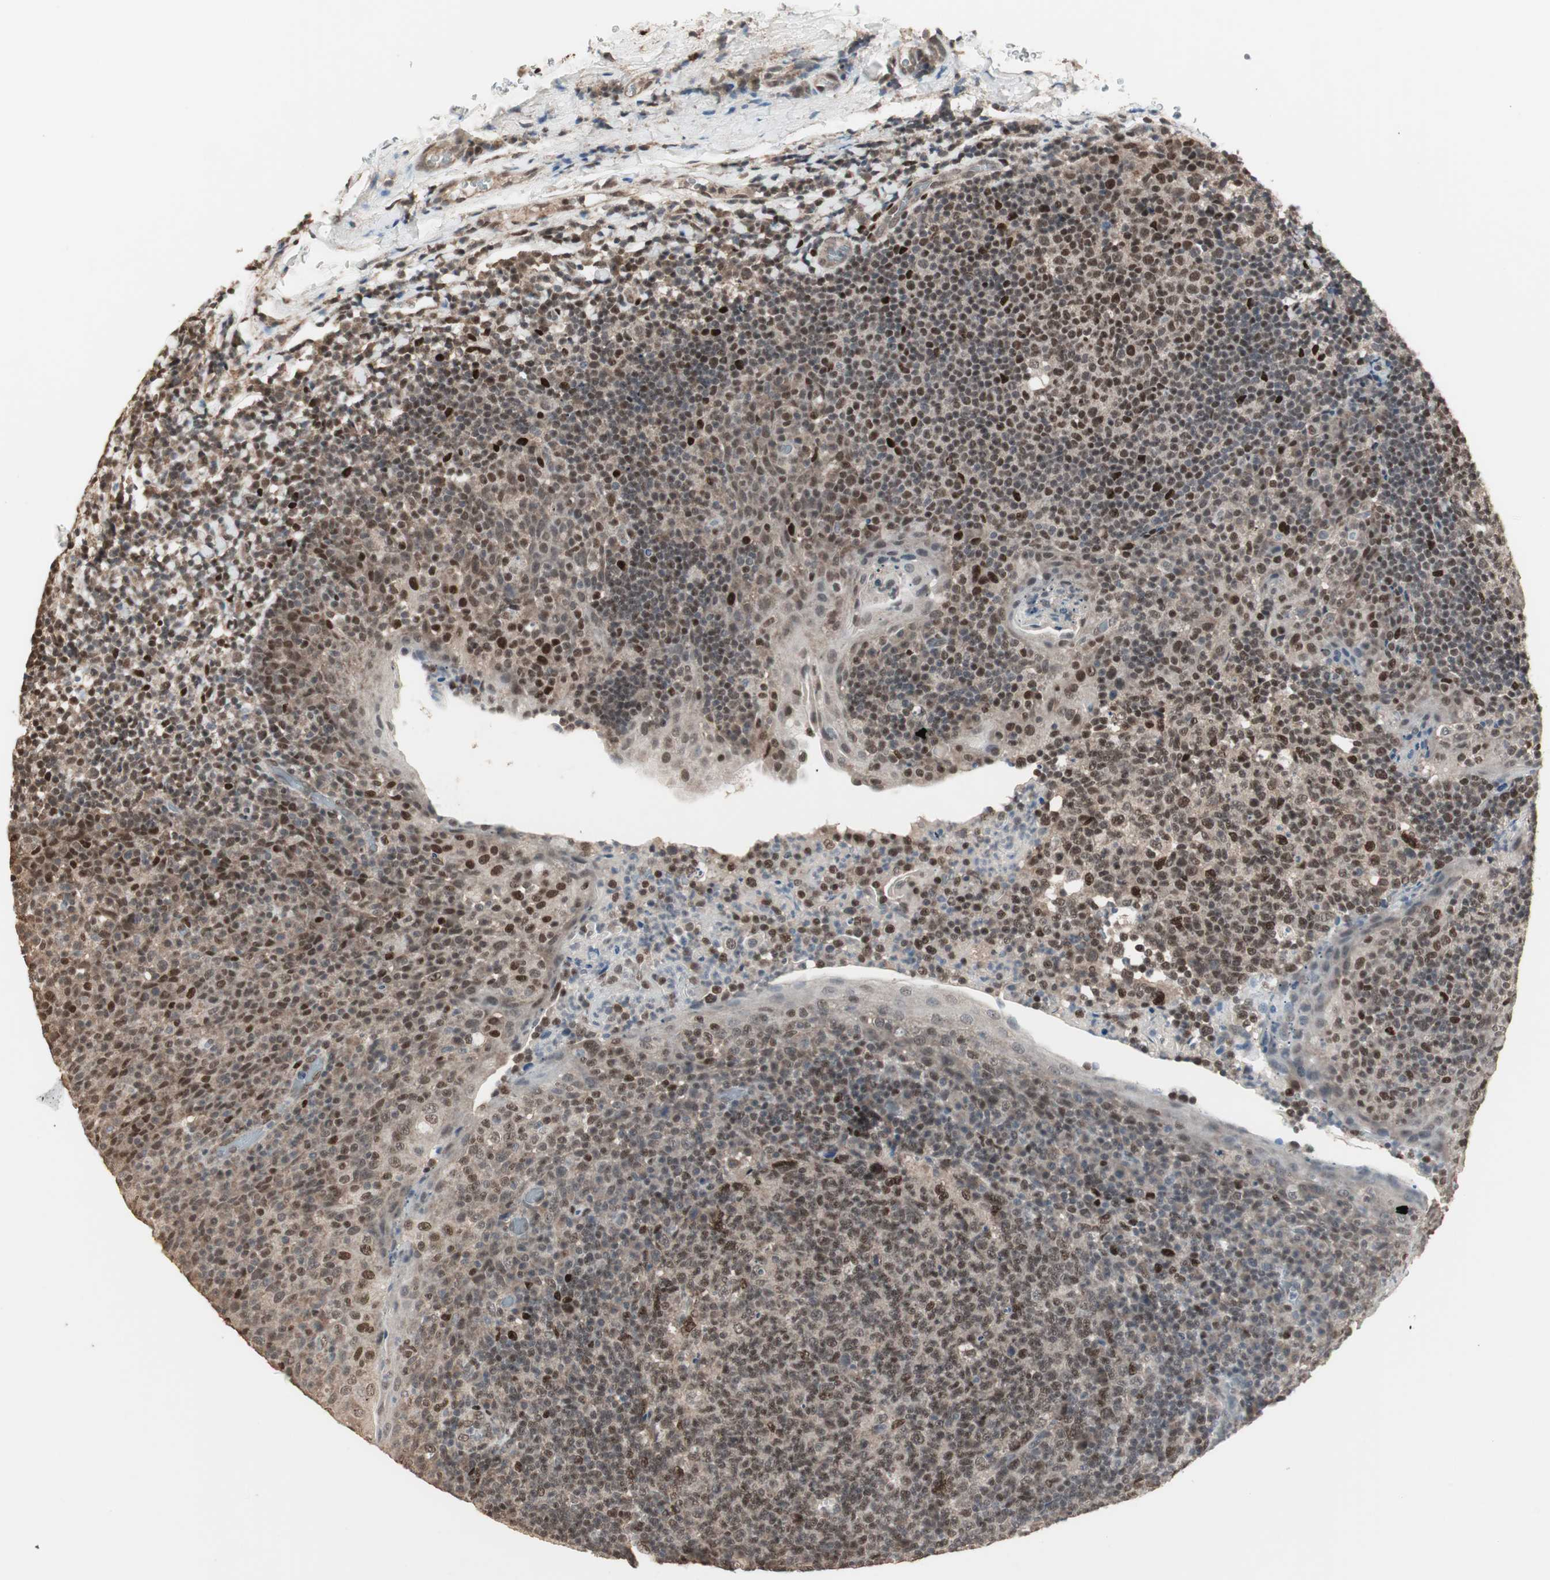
{"staining": {"intensity": "moderate", "quantity": ">75%", "location": "nuclear"}, "tissue": "tonsil", "cell_type": "Germinal center cells", "image_type": "normal", "snomed": [{"axis": "morphology", "description": "Normal tissue, NOS"}, {"axis": "topography", "description": "Tonsil"}], "caption": "Protein staining of benign tonsil reveals moderate nuclear positivity in about >75% of germinal center cells. The protein is stained brown, and the nuclei are stained in blue (DAB IHC with brightfield microscopy, high magnification).", "gene": "ZHX2", "patient": {"sex": "male", "age": 17}}